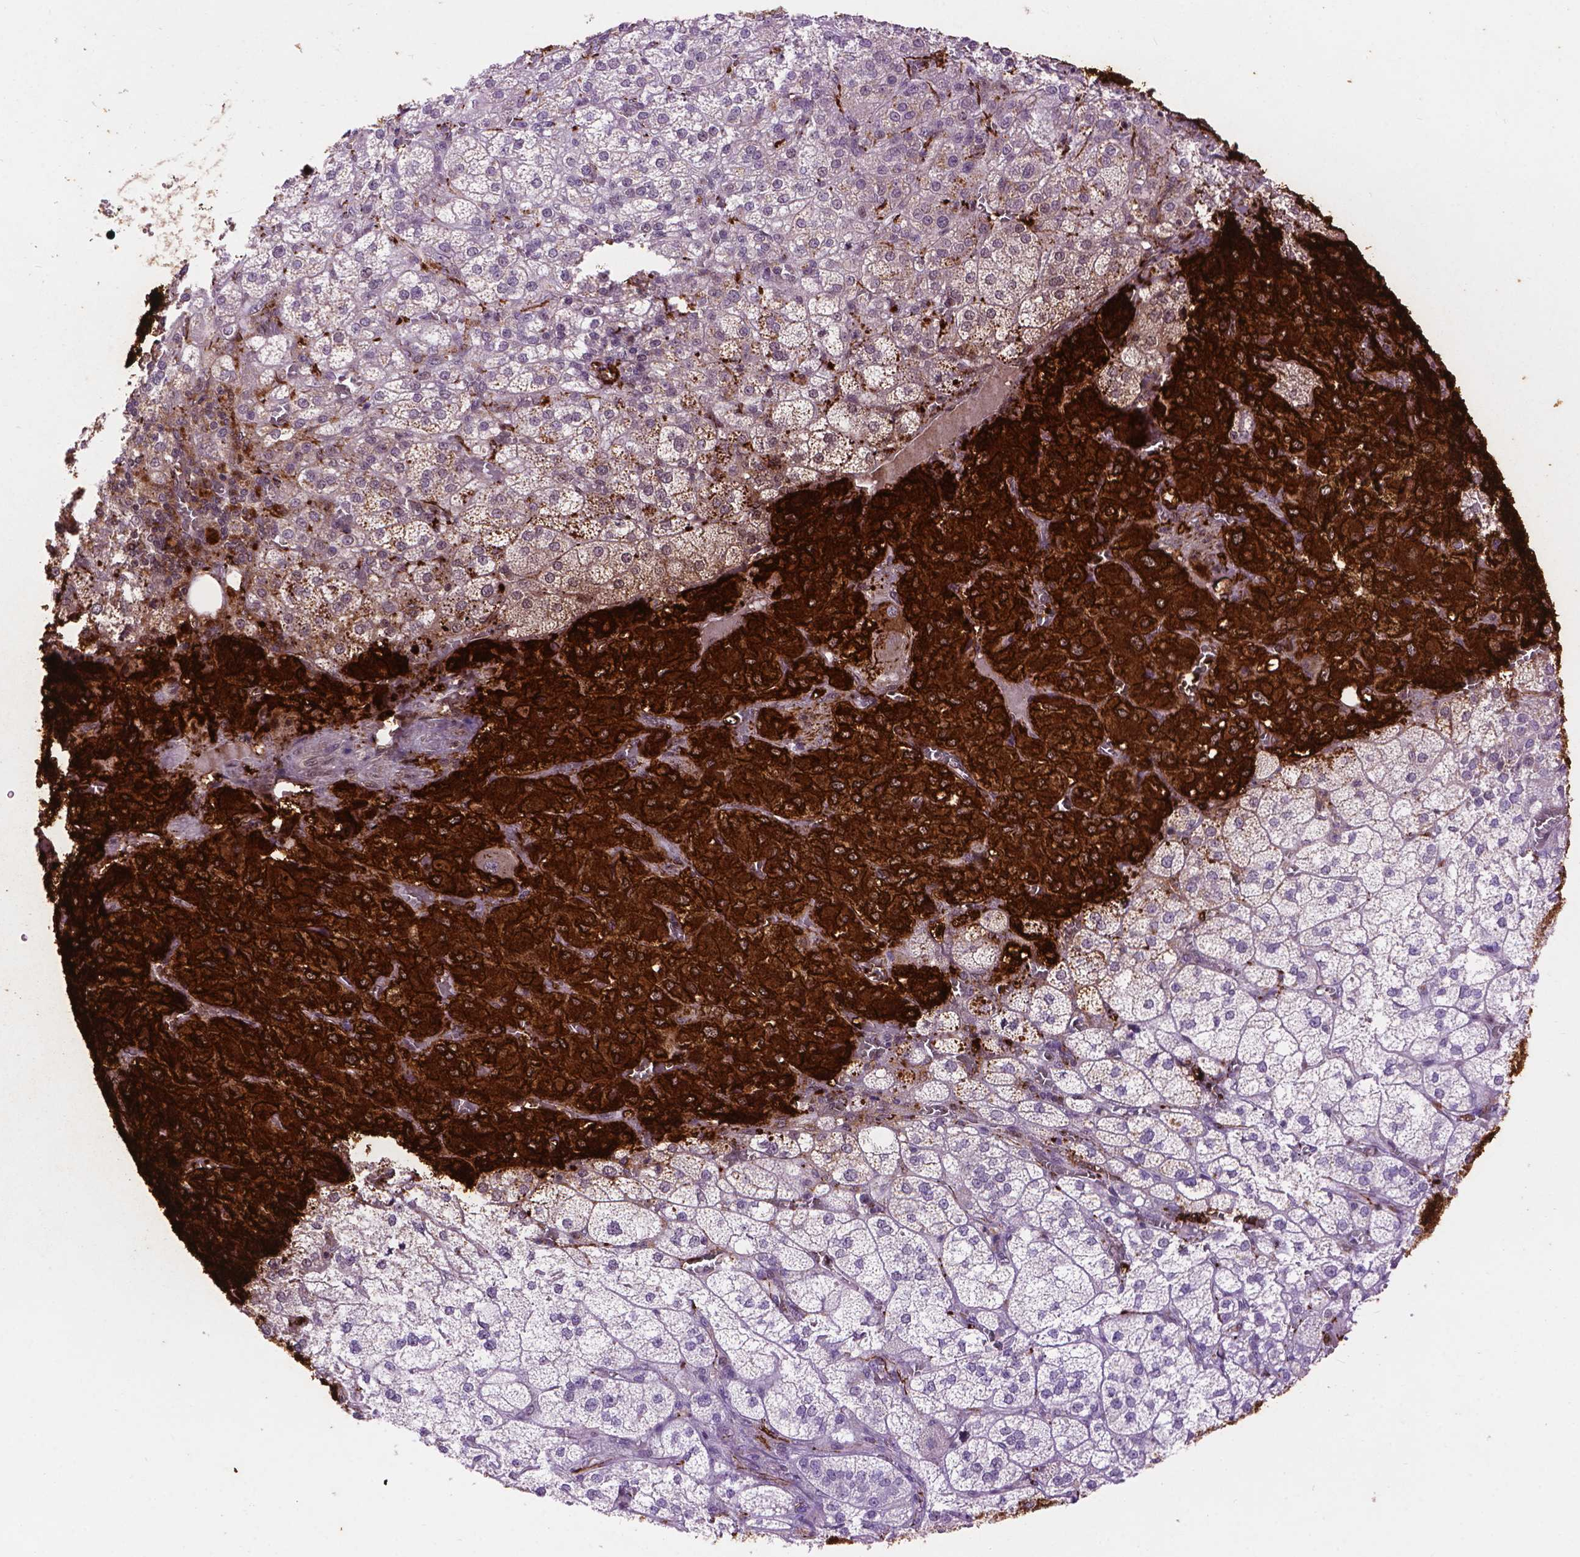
{"staining": {"intensity": "strong", "quantity": "25%-75%", "location": "cytoplasmic/membranous"}, "tissue": "adrenal gland", "cell_type": "Glandular cells", "image_type": "normal", "snomed": [{"axis": "morphology", "description": "Normal tissue, NOS"}, {"axis": "topography", "description": "Adrenal gland"}], "caption": "Protein expression analysis of benign adrenal gland displays strong cytoplasmic/membranous expression in about 25%-75% of glandular cells.", "gene": "TH", "patient": {"sex": "female", "age": 60}}